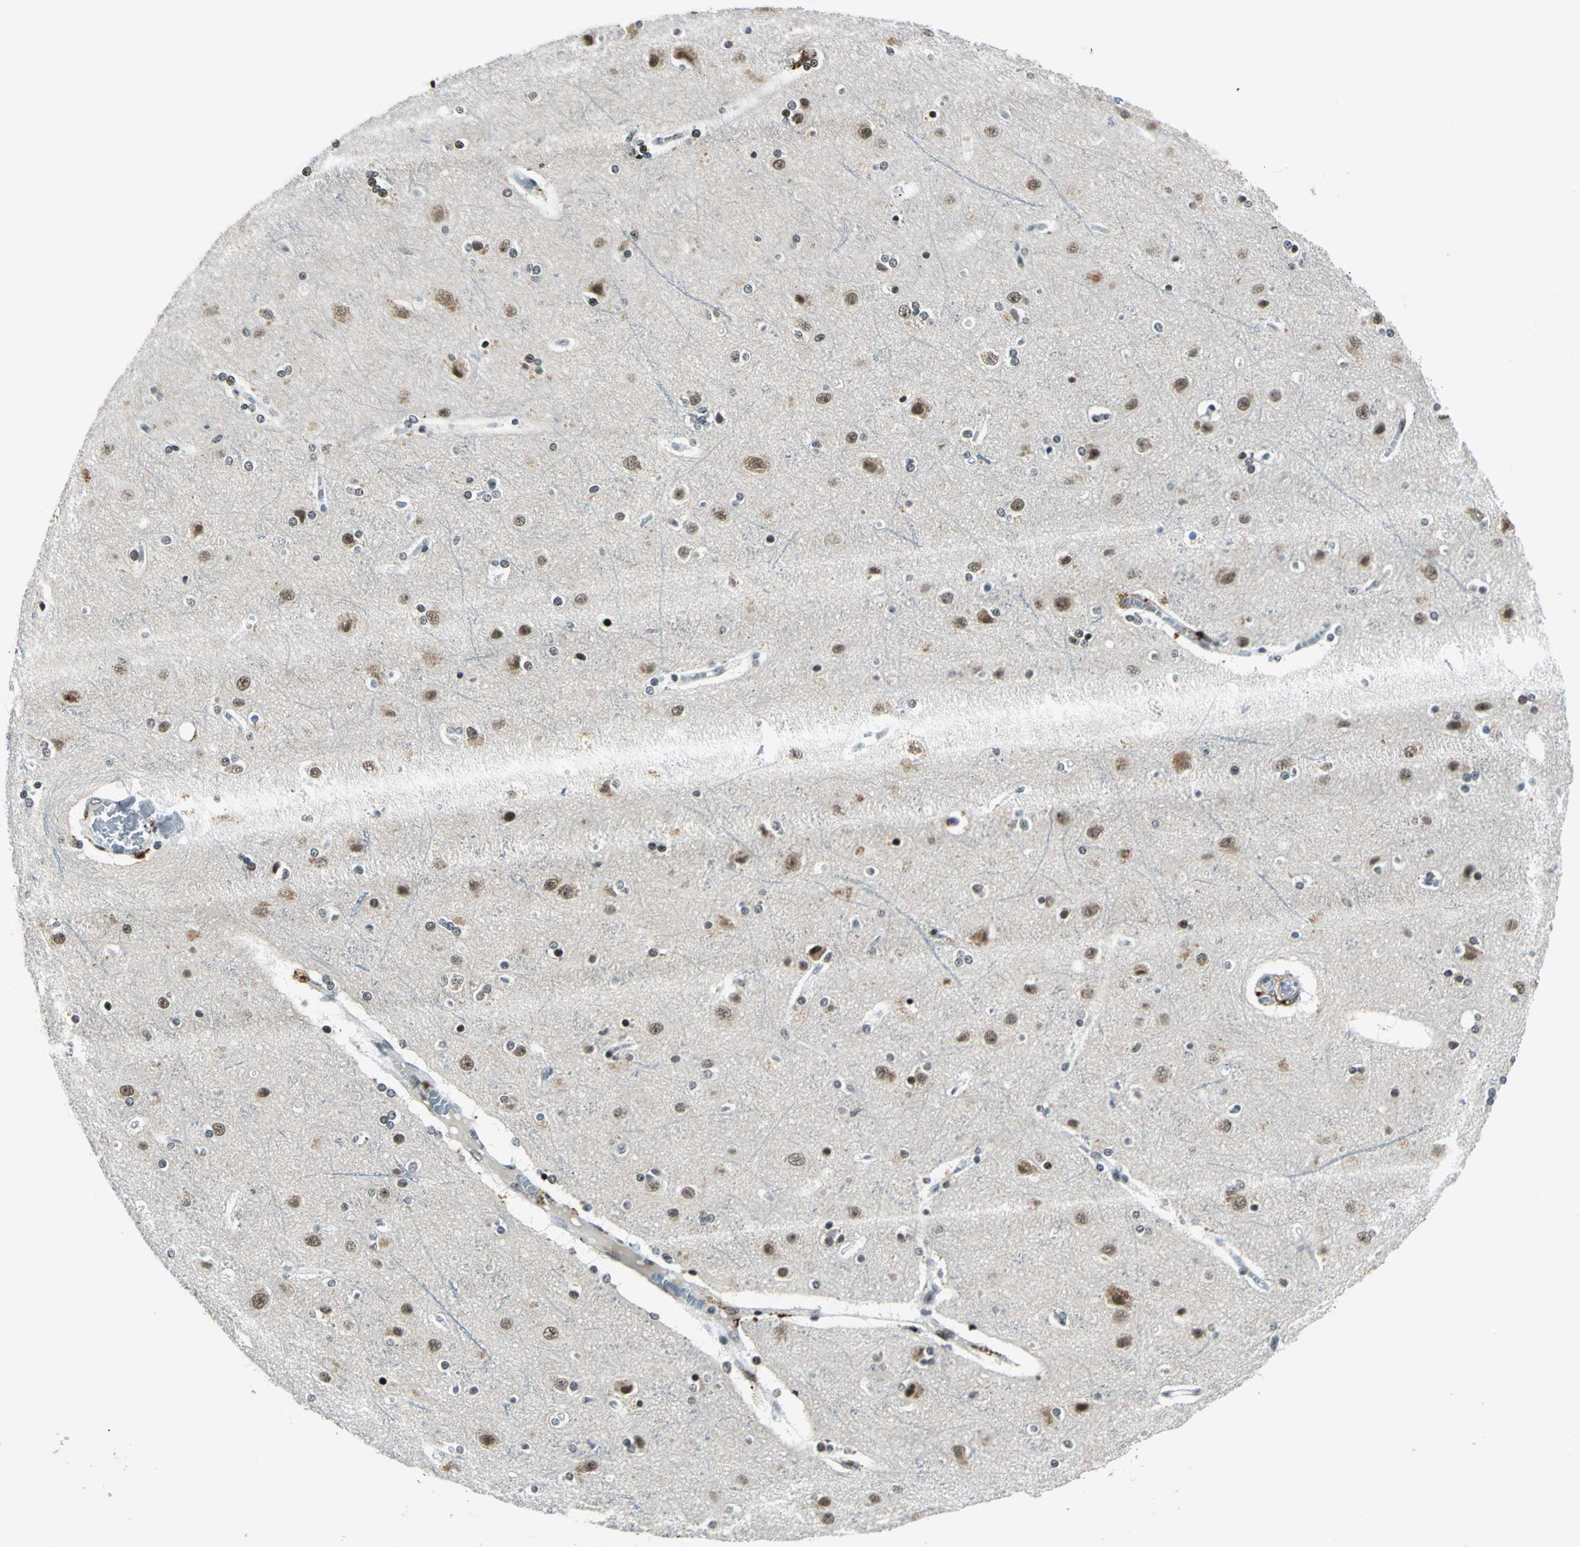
{"staining": {"intensity": "strong", "quantity": ">75%", "location": "nuclear"}, "tissue": "cerebral cortex", "cell_type": "Endothelial cells", "image_type": "normal", "snomed": [{"axis": "morphology", "description": "Normal tissue, NOS"}, {"axis": "topography", "description": "Cerebral cortex"}], "caption": "IHC of normal cerebral cortex demonstrates high levels of strong nuclear staining in about >75% of endothelial cells. (DAB IHC with brightfield microscopy, high magnification).", "gene": "KAT6B", "patient": {"sex": "female", "age": 54}}